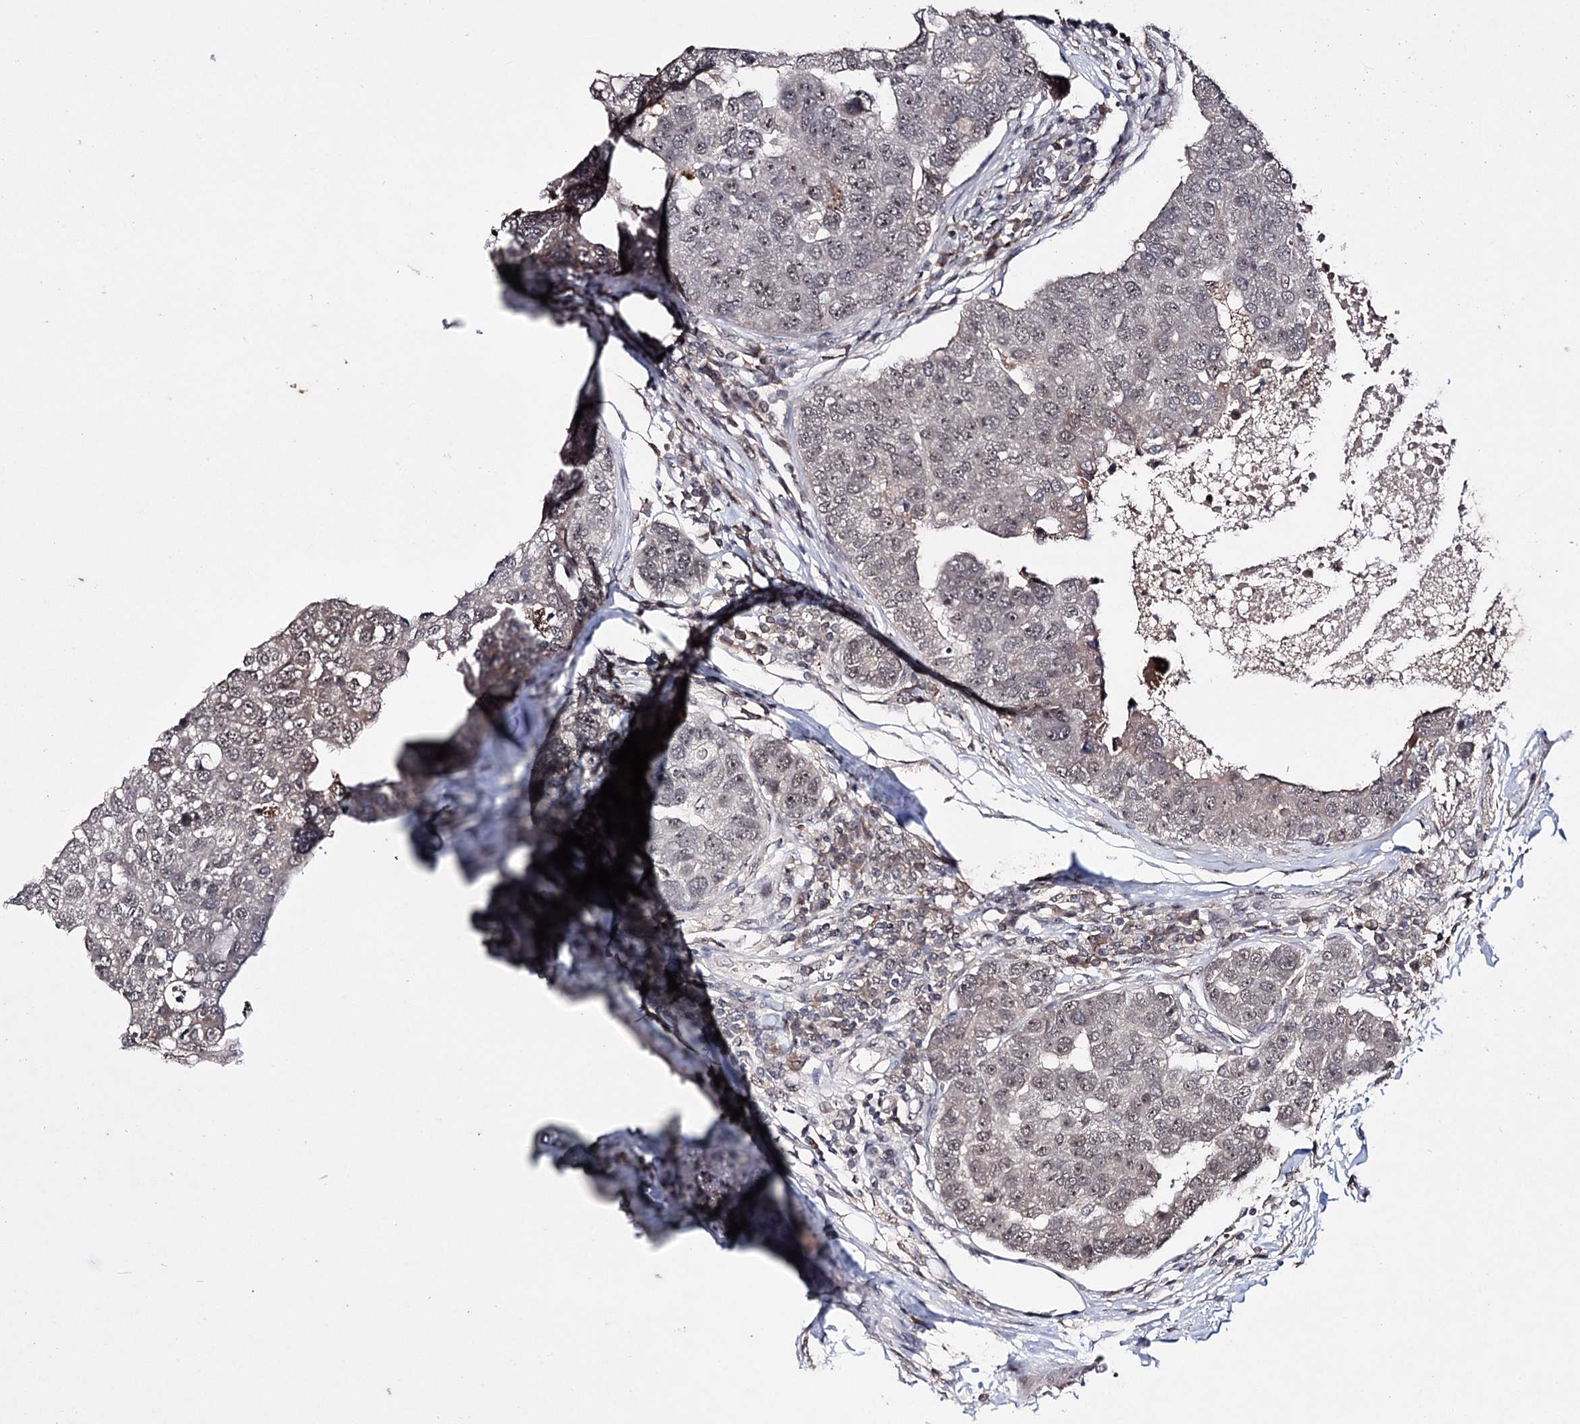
{"staining": {"intensity": "weak", "quantity": "<25%", "location": "nuclear"}, "tissue": "pancreatic cancer", "cell_type": "Tumor cells", "image_type": "cancer", "snomed": [{"axis": "morphology", "description": "Adenocarcinoma, NOS"}, {"axis": "topography", "description": "Pancreas"}], "caption": "Immunohistochemistry photomicrograph of human pancreatic cancer stained for a protein (brown), which reveals no positivity in tumor cells.", "gene": "VGLL4", "patient": {"sex": "male", "age": 58}}